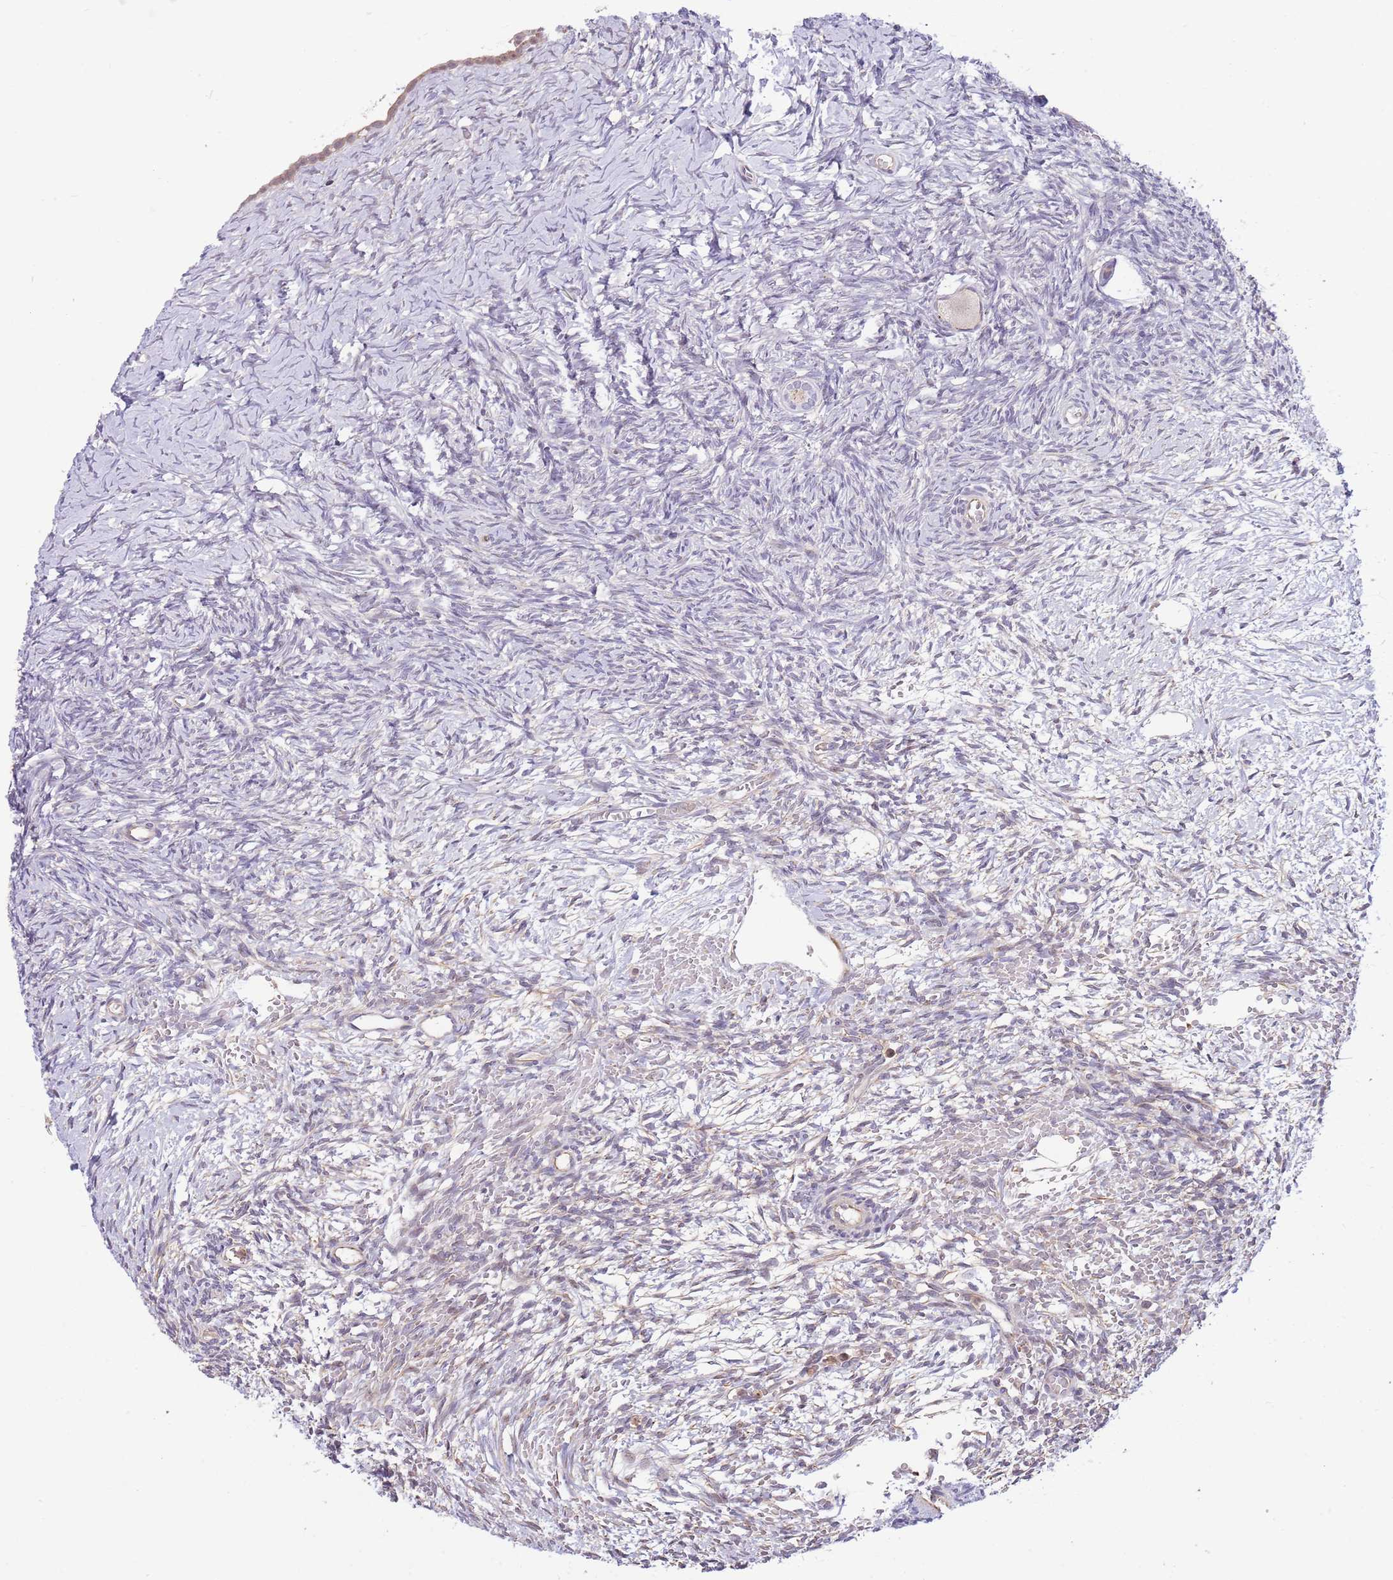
{"staining": {"intensity": "negative", "quantity": "none", "location": "none"}, "tissue": "ovary", "cell_type": "Follicle cells", "image_type": "normal", "snomed": [{"axis": "morphology", "description": "Normal tissue, NOS"}, {"axis": "topography", "description": "Ovary"}], "caption": "Protein analysis of benign ovary reveals no significant staining in follicle cells. (DAB (3,3'-diaminobenzidine) immunohistochemistry, high magnification).", "gene": "CCNJL", "patient": {"sex": "female", "age": 39}}